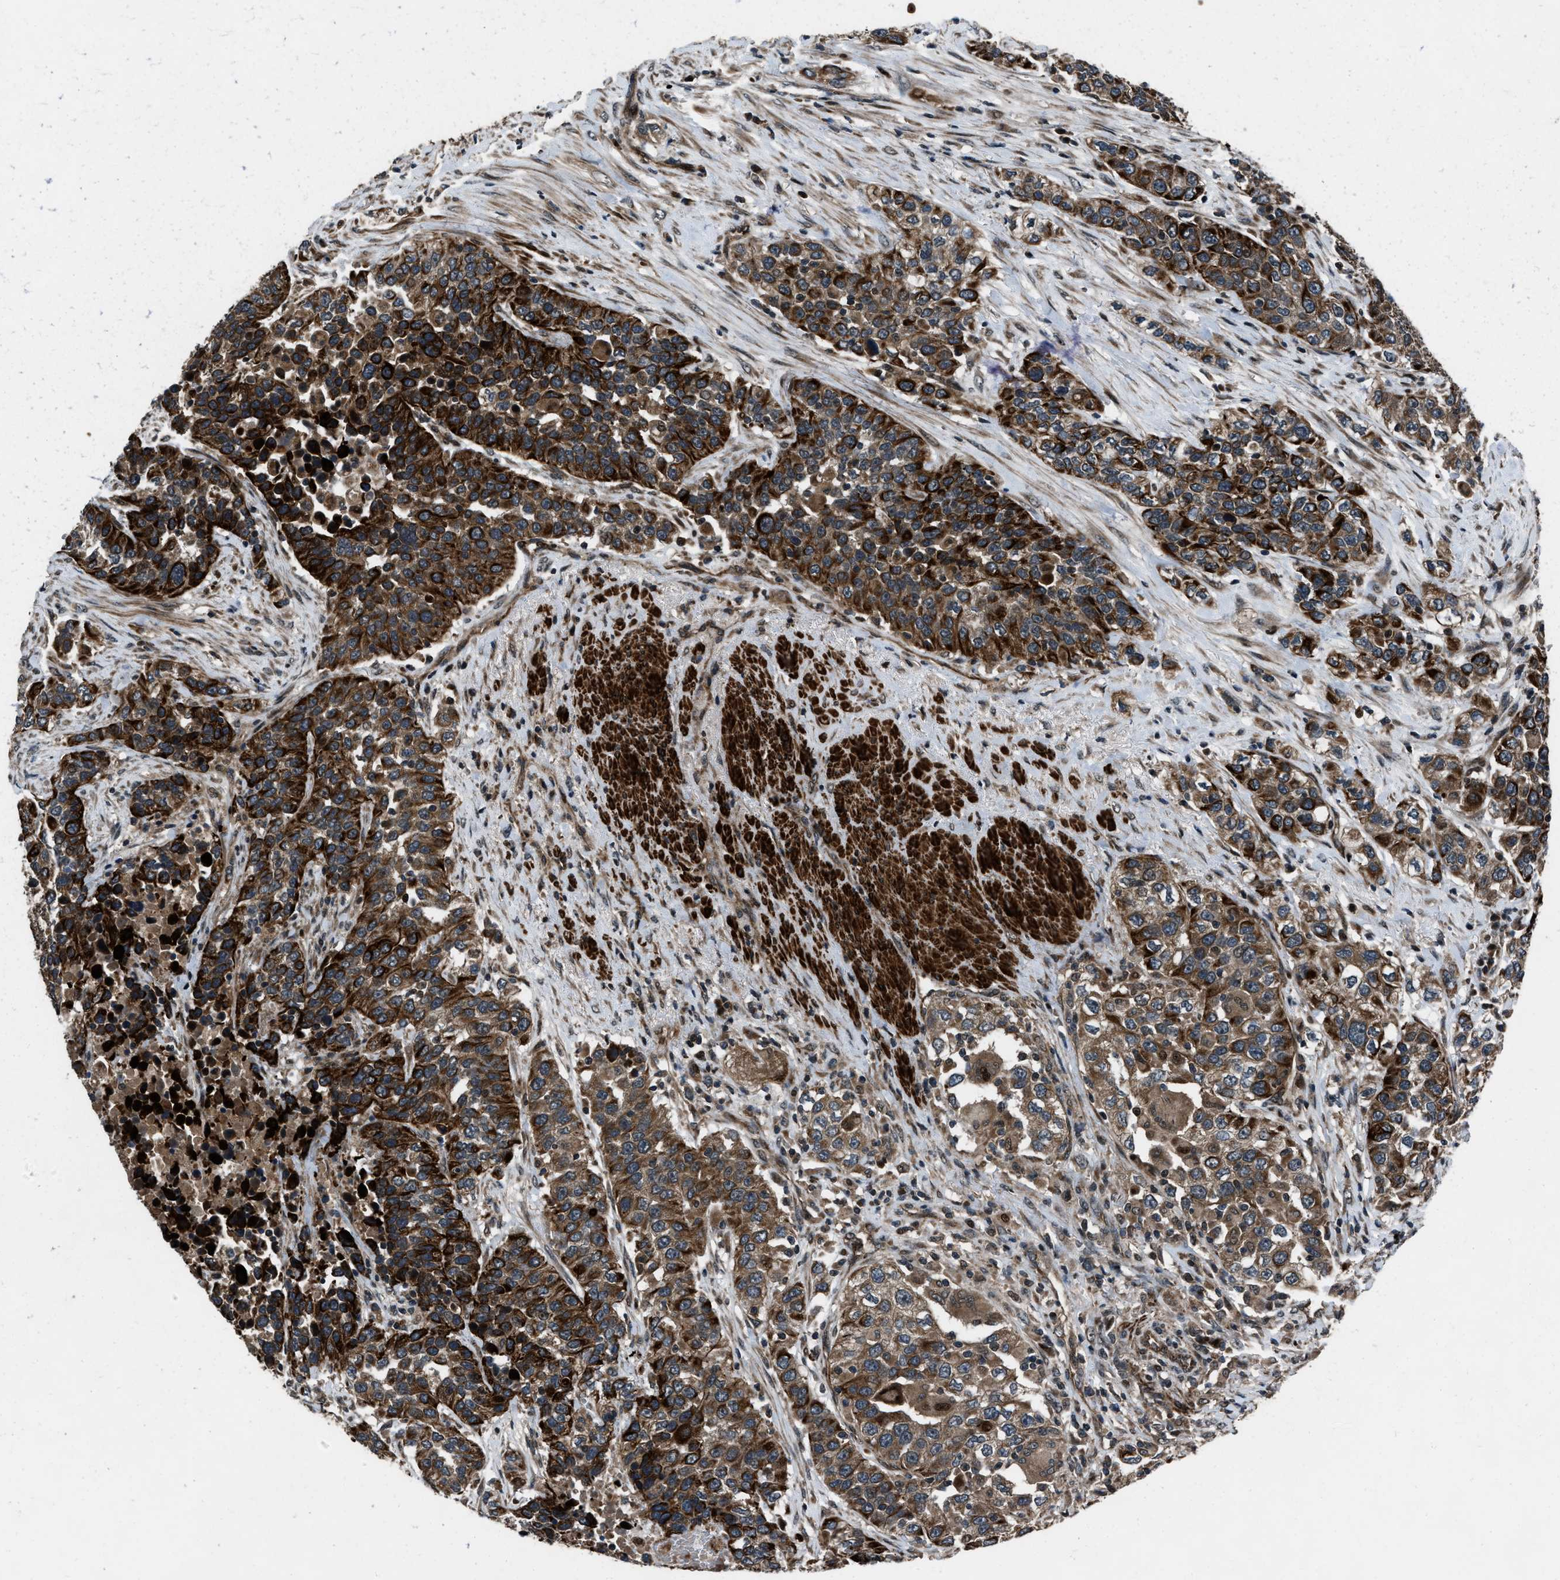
{"staining": {"intensity": "strong", "quantity": ">75%", "location": "cytoplasmic/membranous"}, "tissue": "urothelial cancer", "cell_type": "Tumor cells", "image_type": "cancer", "snomed": [{"axis": "morphology", "description": "Urothelial carcinoma, High grade"}, {"axis": "topography", "description": "Urinary bladder"}], "caption": "High-magnification brightfield microscopy of high-grade urothelial carcinoma stained with DAB (3,3'-diaminobenzidine) (brown) and counterstained with hematoxylin (blue). tumor cells exhibit strong cytoplasmic/membranous expression is appreciated in approximately>75% of cells. (DAB (3,3'-diaminobenzidine) IHC, brown staining for protein, blue staining for nuclei).", "gene": "IRAK4", "patient": {"sex": "female", "age": 80}}